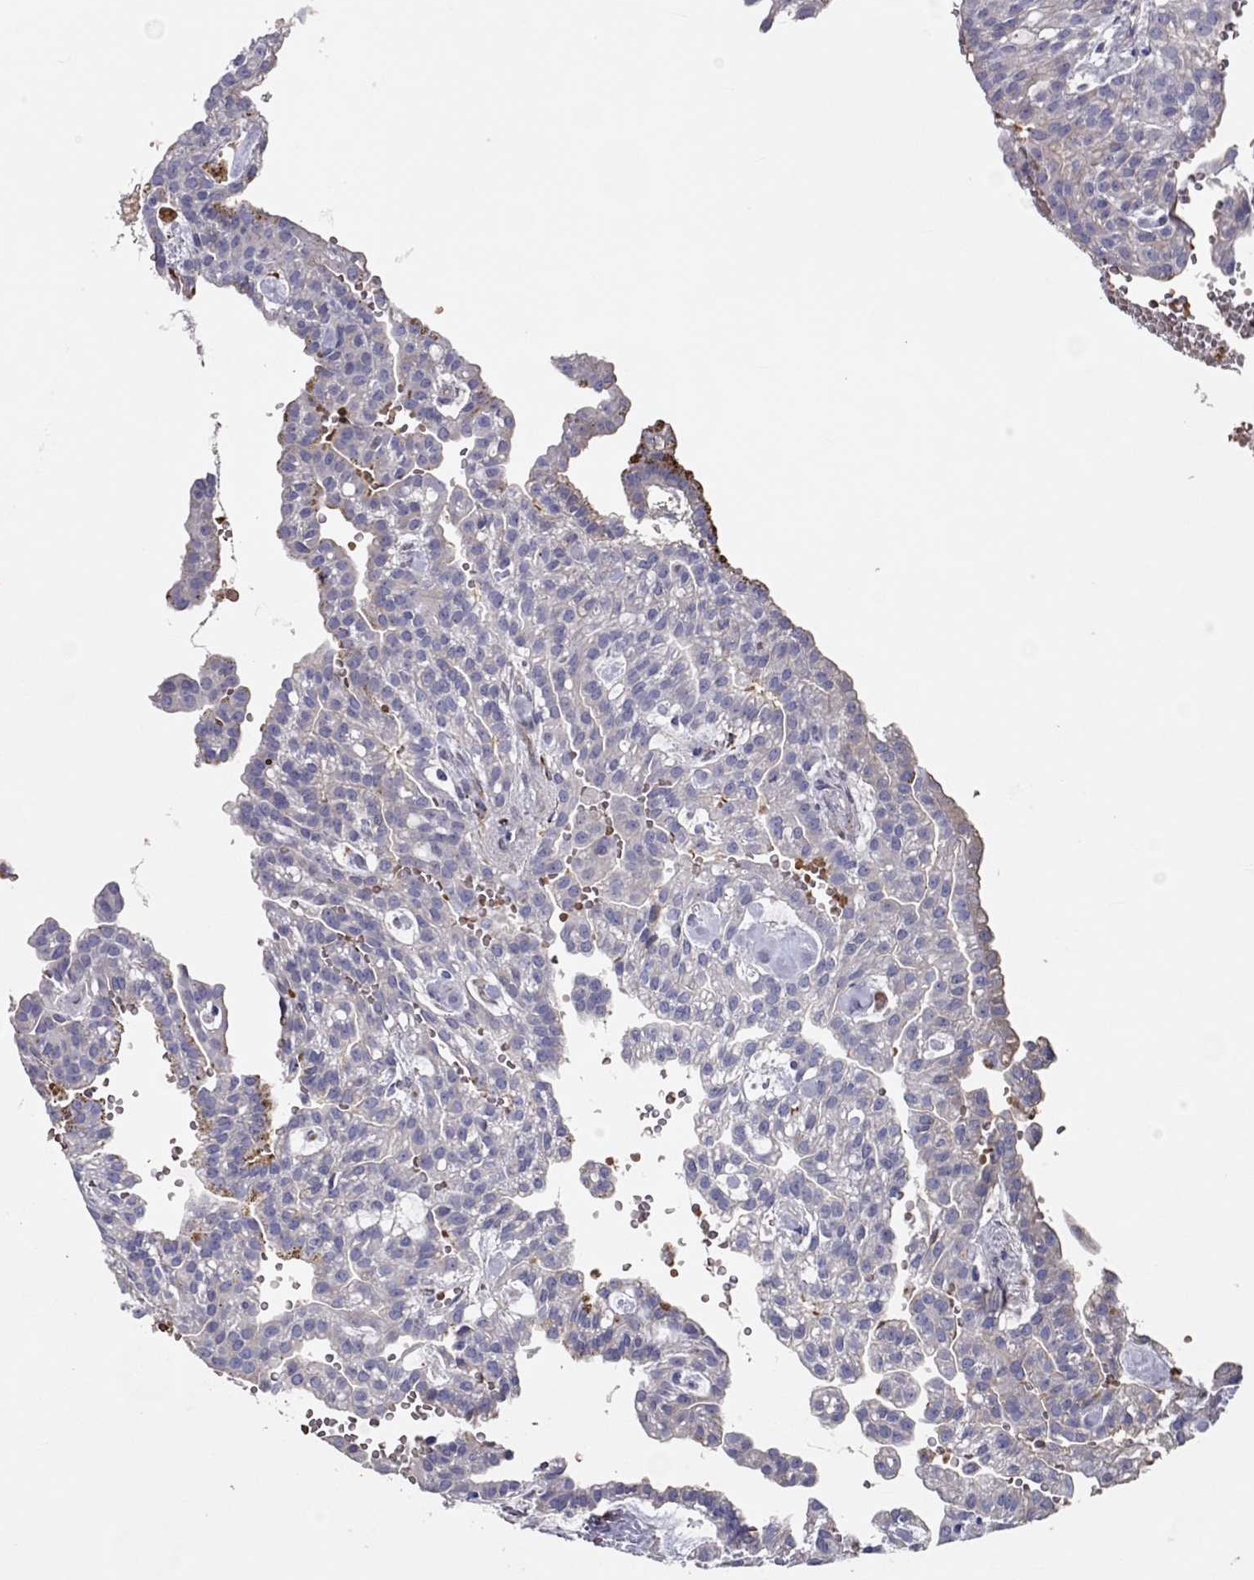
{"staining": {"intensity": "negative", "quantity": "none", "location": "none"}, "tissue": "renal cancer", "cell_type": "Tumor cells", "image_type": "cancer", "snomed": [{"axis": "morphology", "description": "Adenocarcinoma, NOS"}, {"axis": "topography", "description": "Kidney"}], "caption": "Immunohistochemistry of human adenocarcinoma (renal) shows no positivity in tumor cells.", "gene": "RHD", "patient": {"sex": "male", "age": 63}}